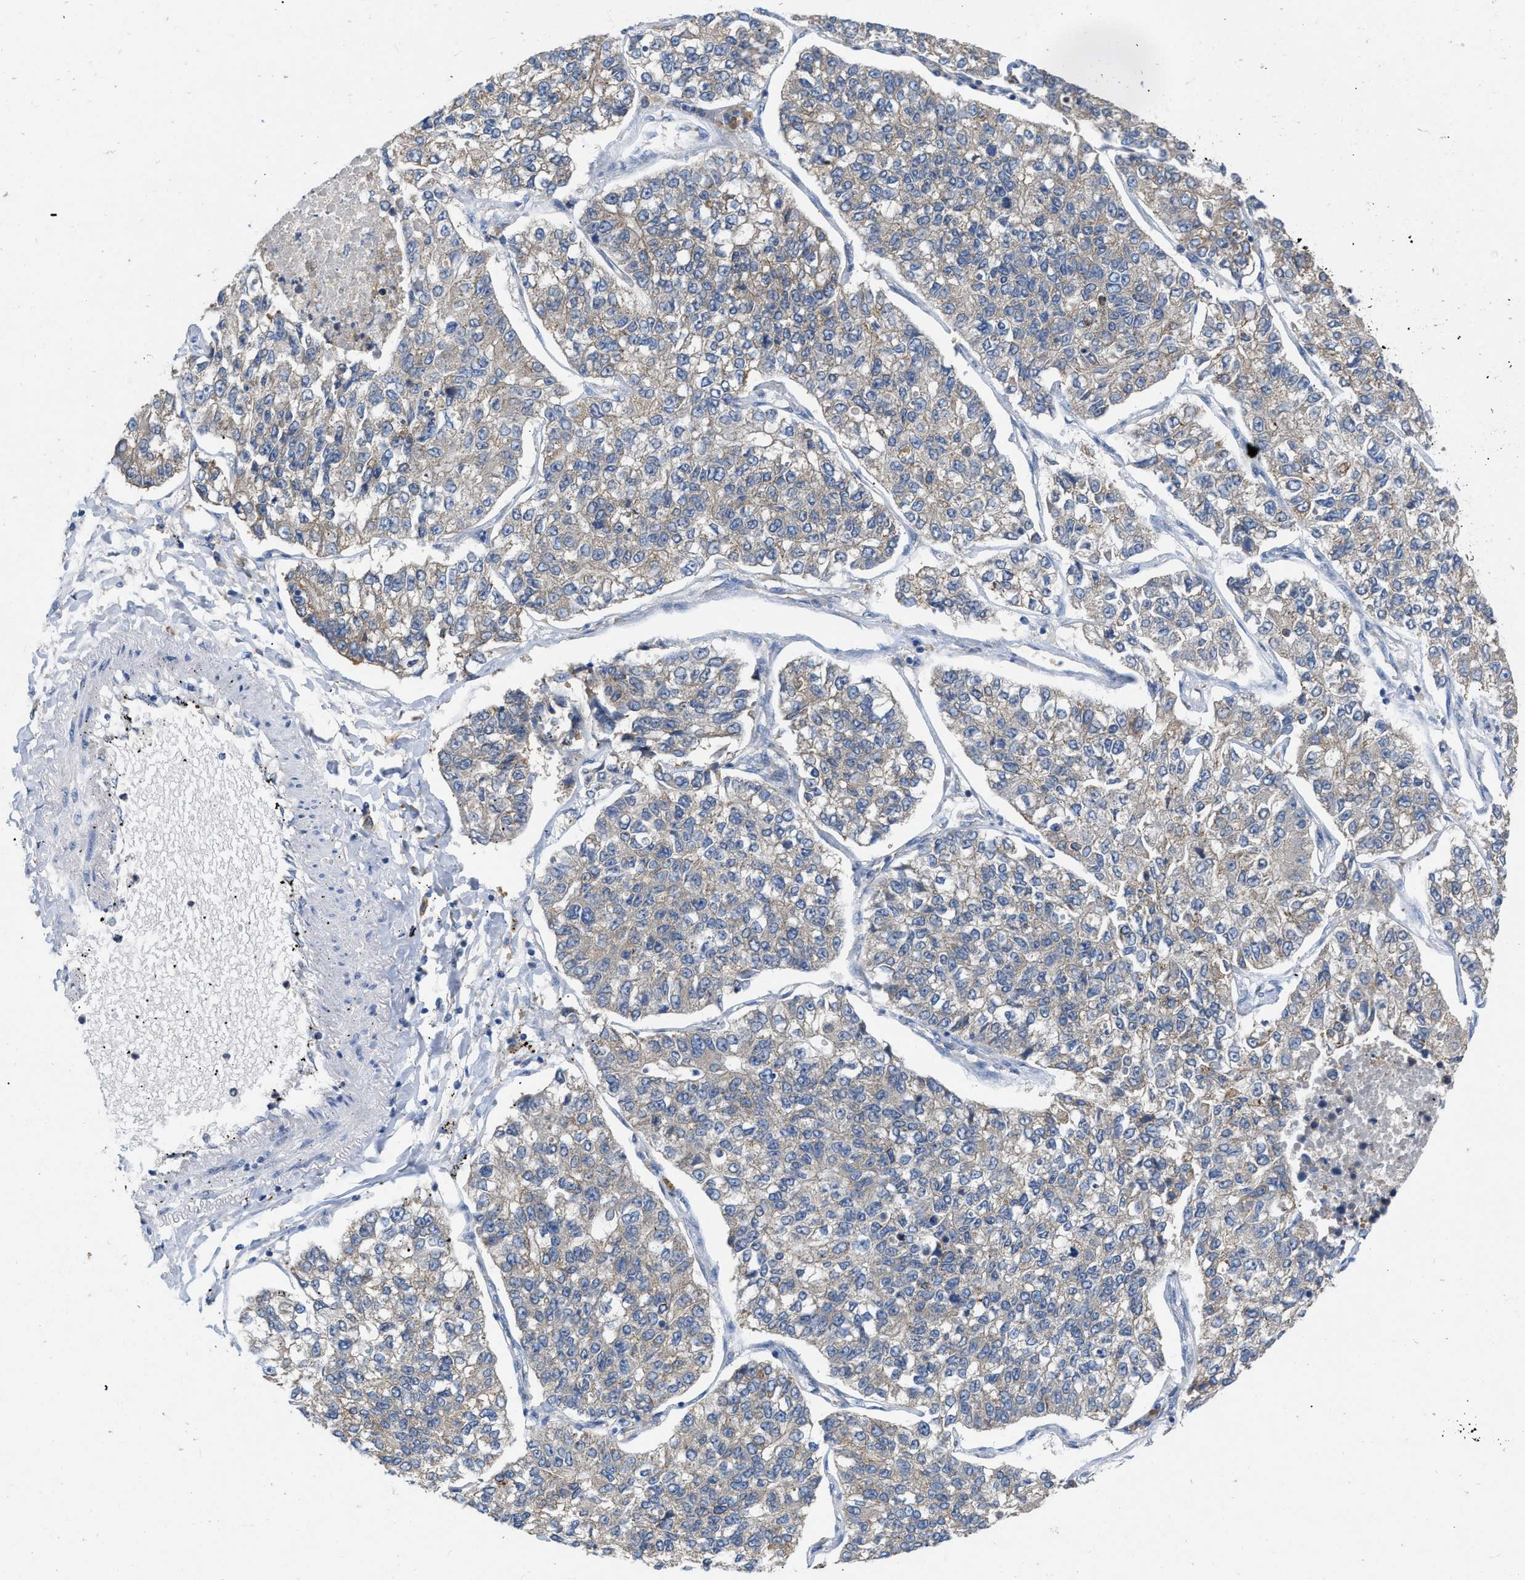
{"staining": {"intensity": "weak", "quantity": ">75%", "location": "cytoplasmic/membranous"}, "tissue": "lung cancer", "cell_type": "Tumor cells", "image_type": "cancer", "snomed": [{"axis": "morphology", "description": "Adenocarcinoma, NOS"}, {"axis": "topography", "description": "Lung"}], "caption": "A histopathology image of lung cancer (adenocarcinoma) stained for a protein displays weak cytoplasmic/membranous brown staining in tumor cells.", "gene": "TMEM131", "patient": {"sex": "male", "age": 49}}